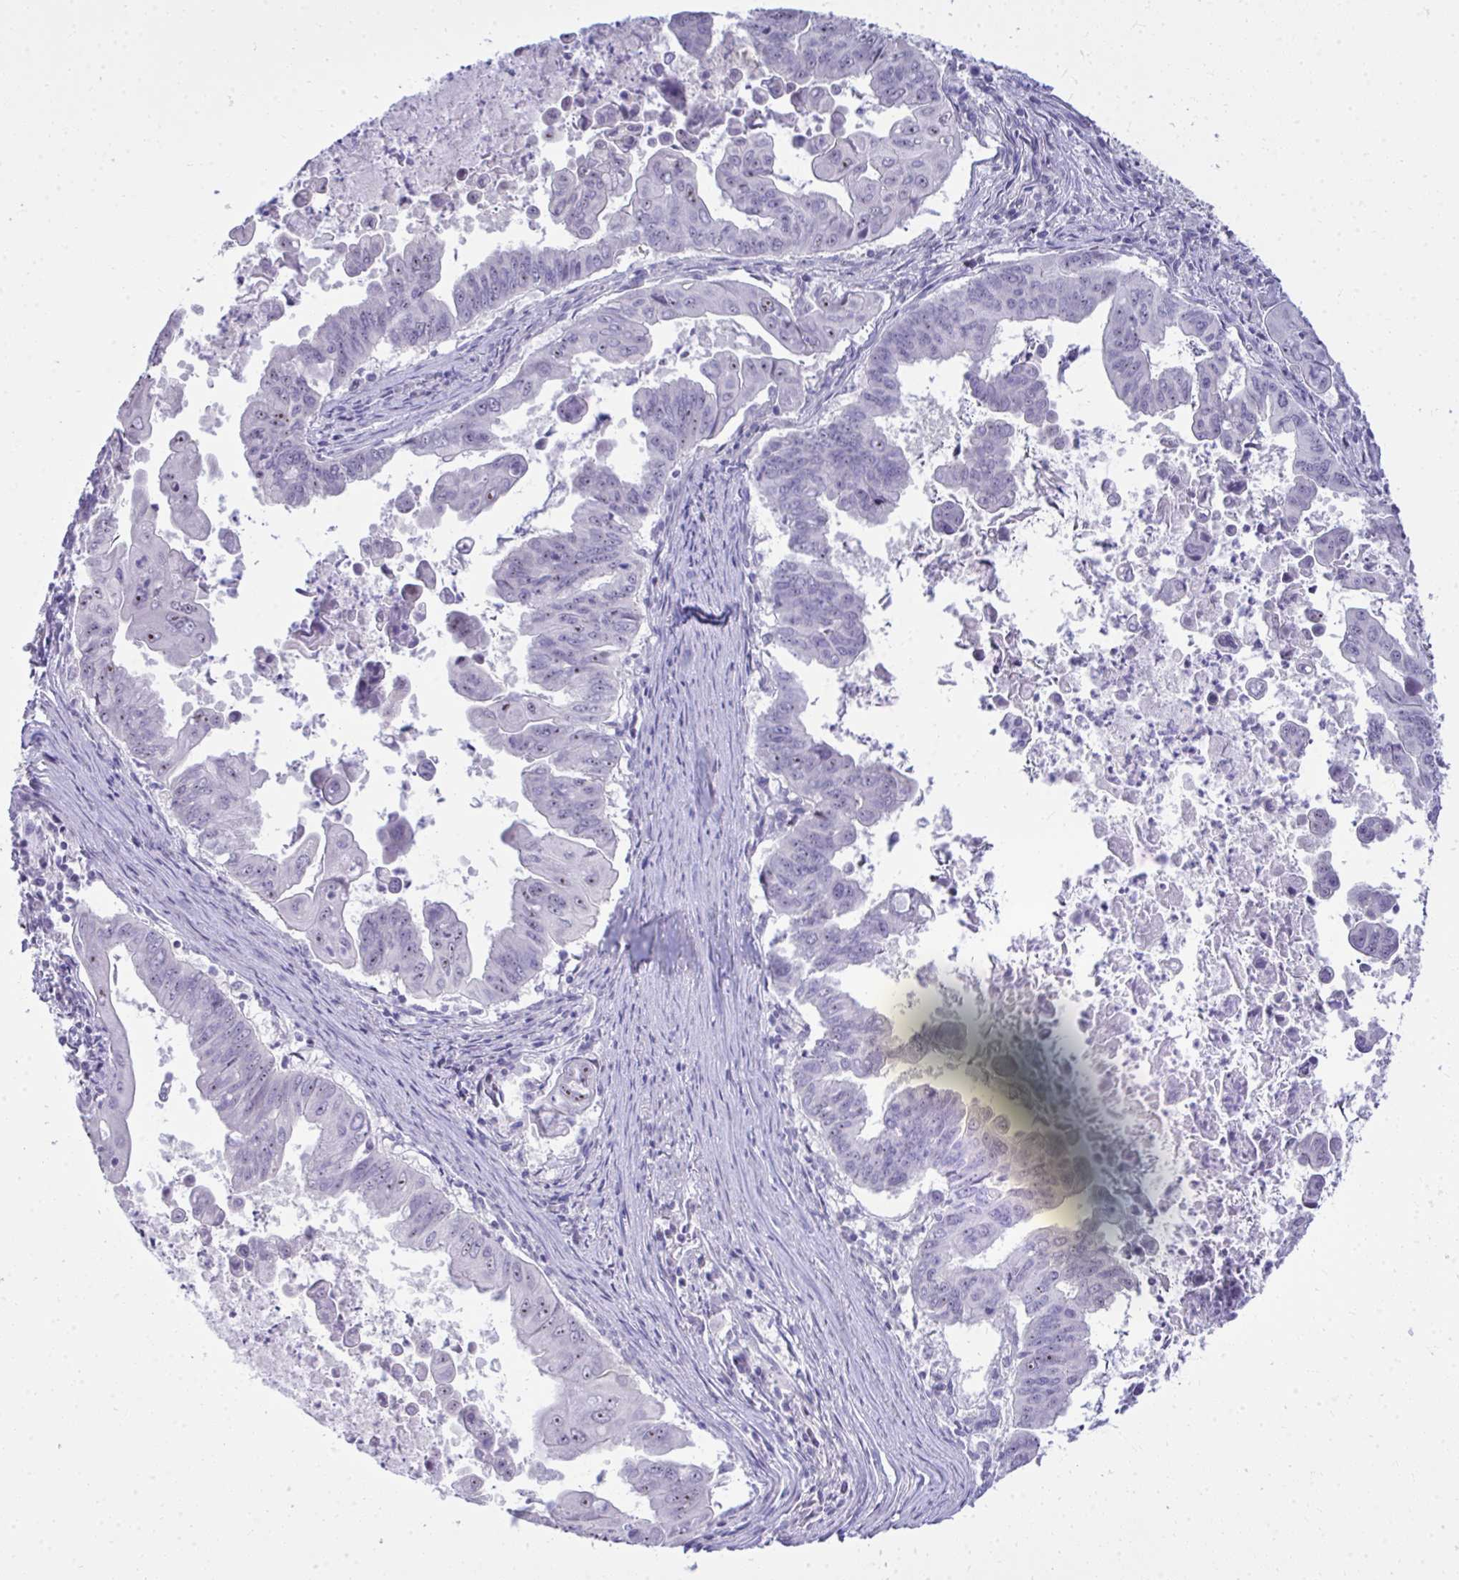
{"staining": {"intensity": "negative", "quantity": "none", "location": "none"}, "tissue": "stomach cancer", "cell_type": "Tumor cells", "image_type": "cancer", "snomed": [{"axis": "morphology", "description": "Adenocarcinoma, NOS"}, {"axis": "topography", "description": "Stomach, upper"}], "caption": "Tumor cells show no significant positivity in stomach adenocarcinoma.", "gene": "EID3", "patient": {"sex": "male", "age": 80}}